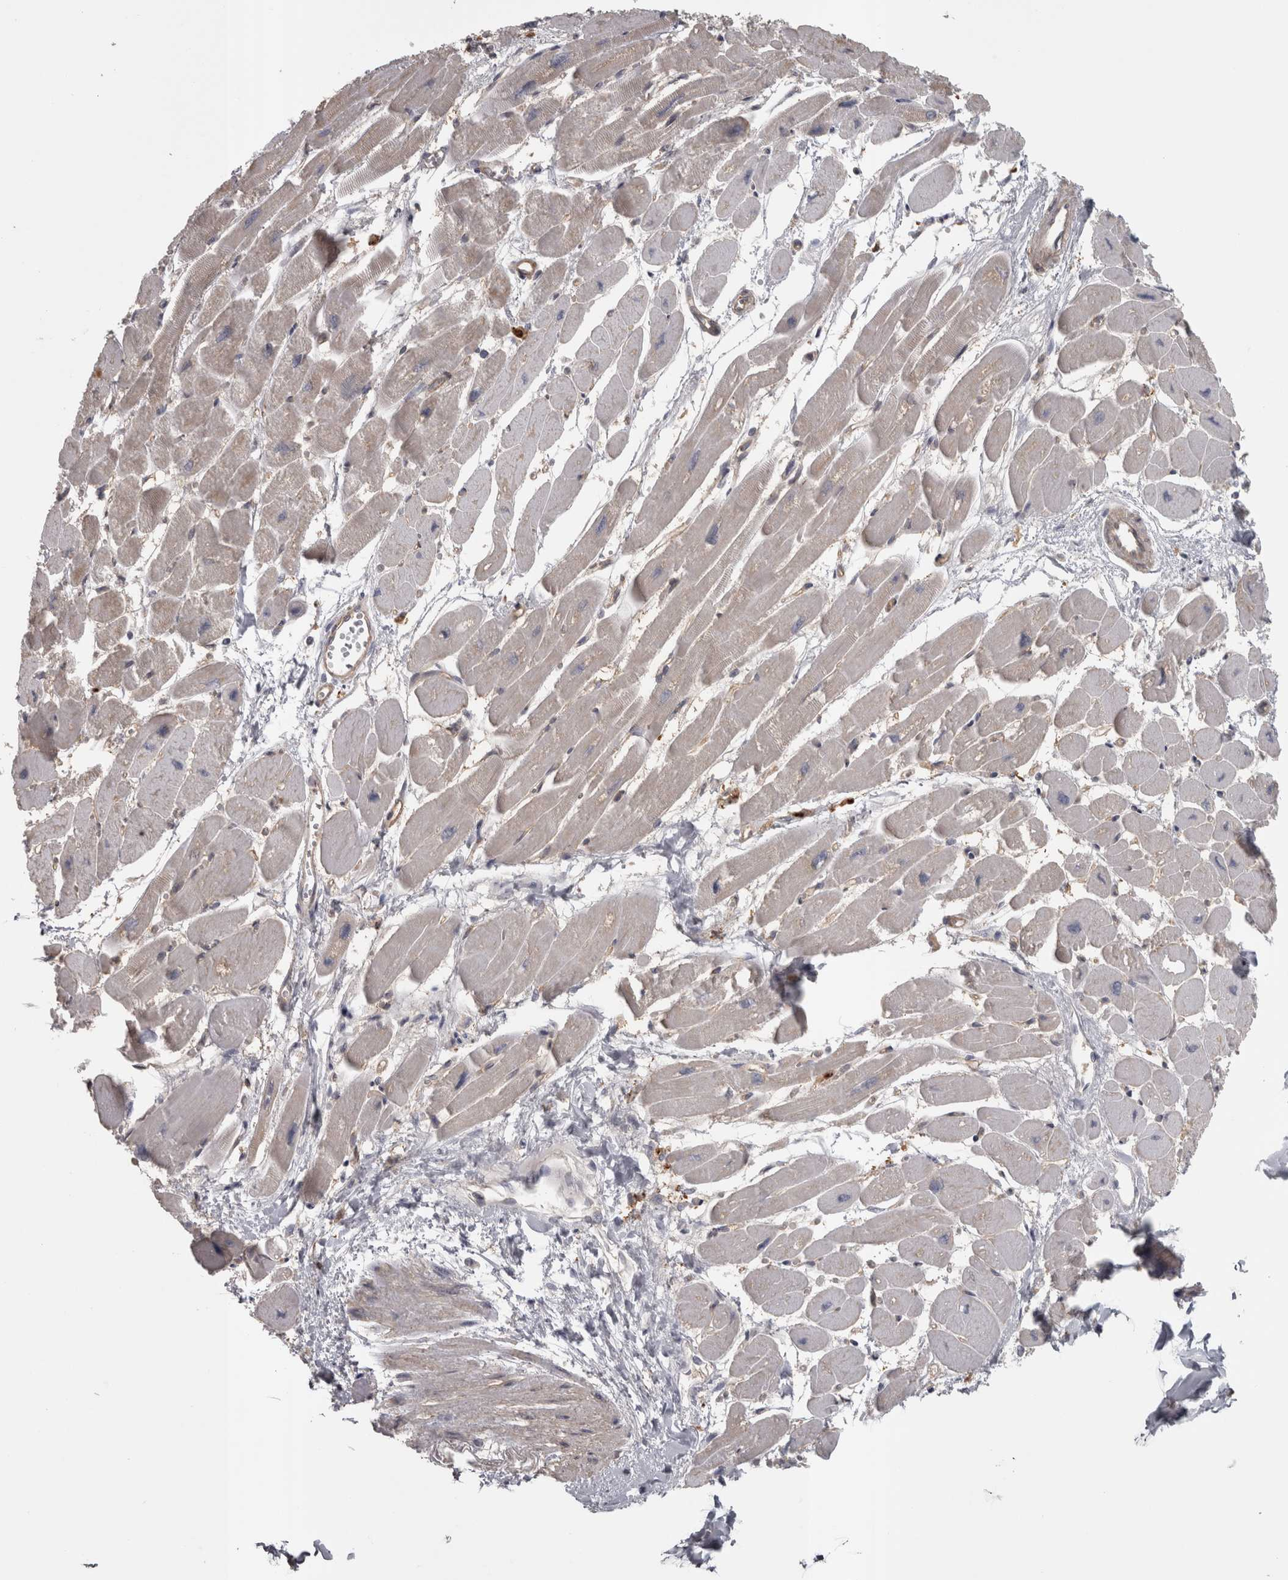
{"staining": {"intensity": "weak", "quantity": "<25%", "location": "cytoplasmic/membranous"}, "tissue": "heart muscle", "cell_type": "Cardiomyocytes", "image_type": "normal", "snomed": [{"axis": "morphology", "description": "Normal tissue, NOS"}, {"axis": "topography", "description": "Heart"}], "caption": "This is an IHC micrograph of benign heart muscle. There is no staining in cardiomyocytes.", "gene": "SLCO5A1", "patient": {"sex": "female", "age": 54}}